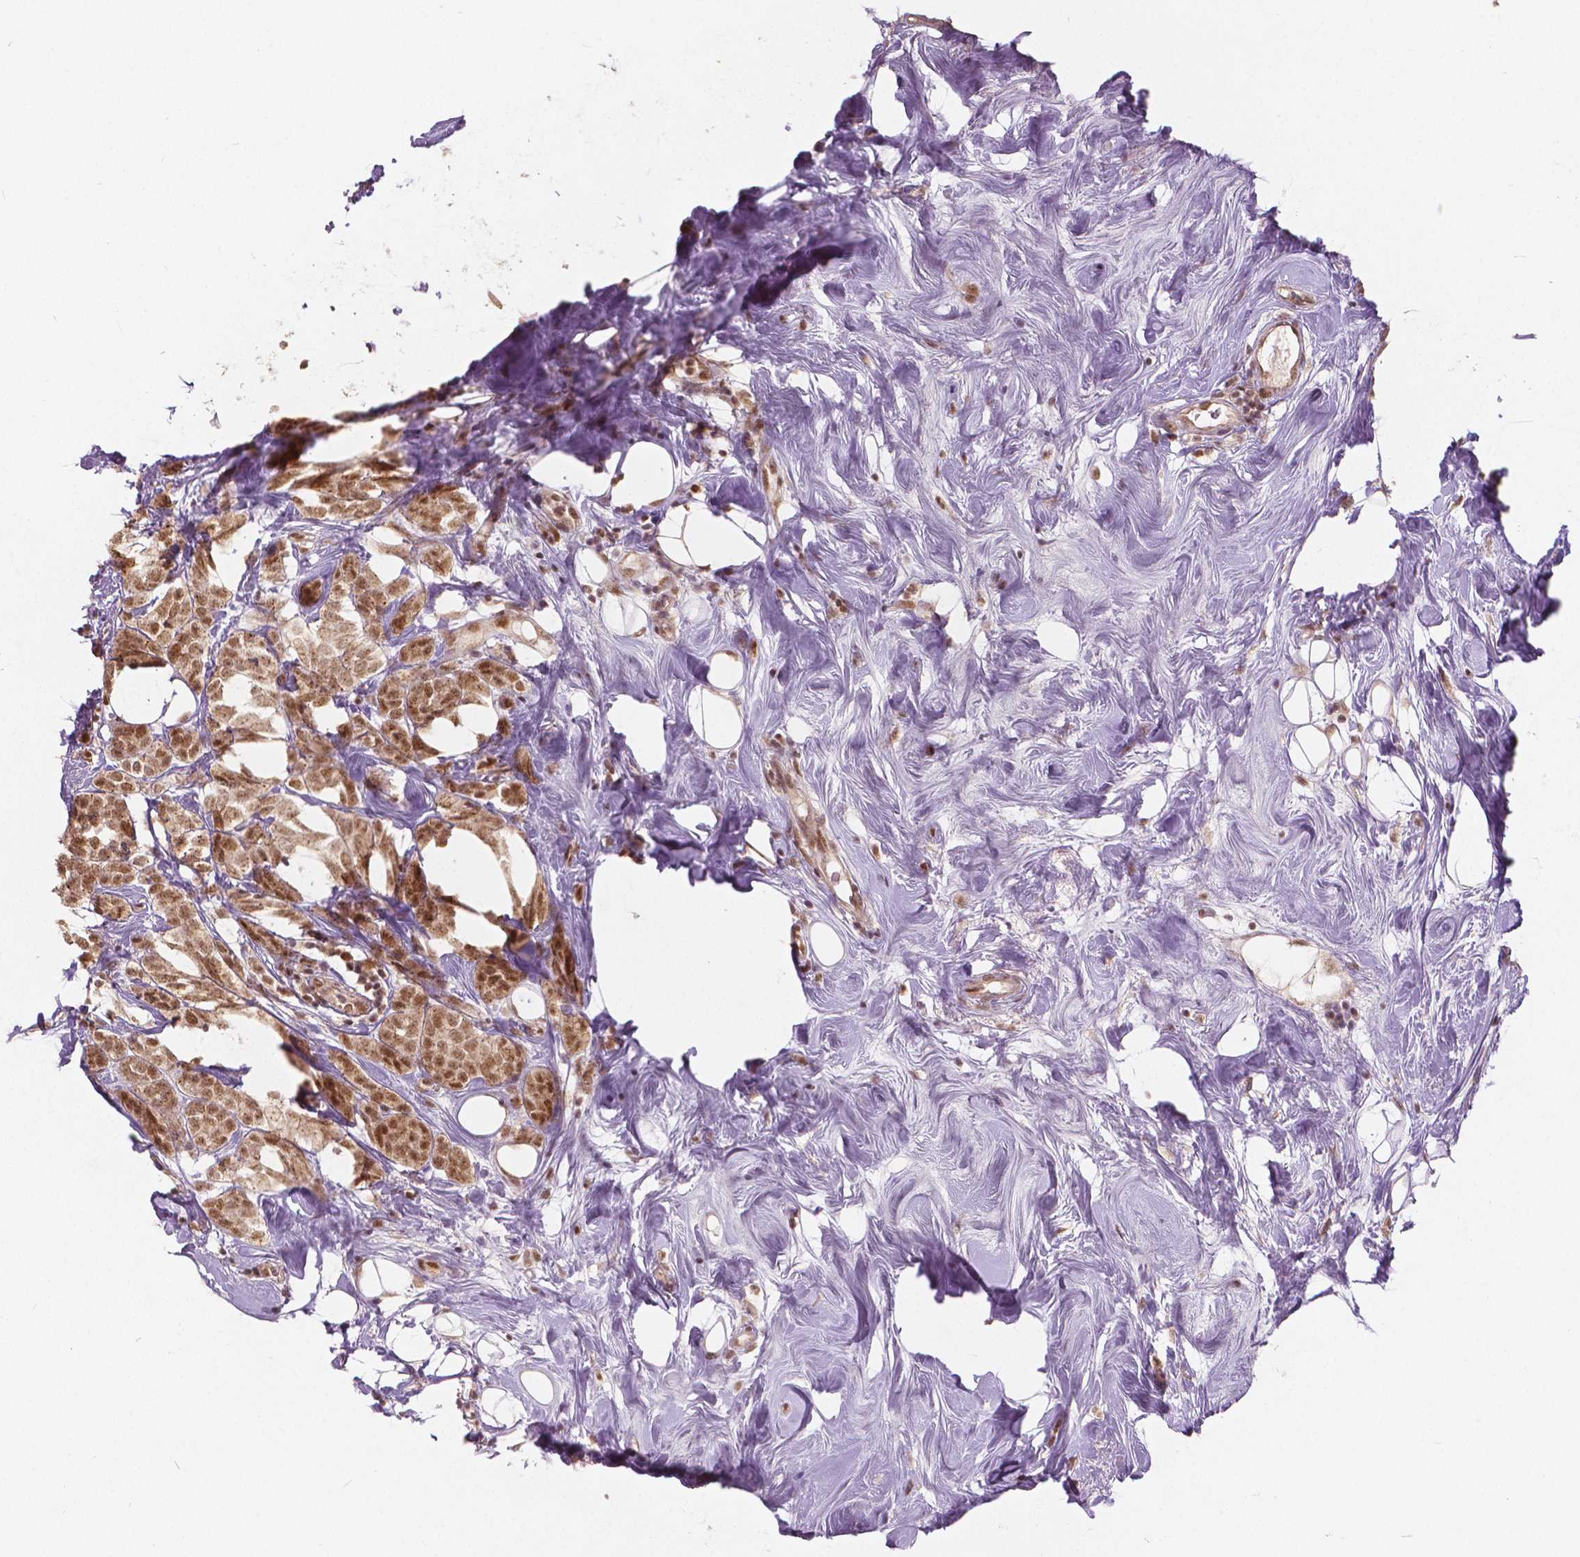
{"staining": {"intensity": "moderate", "quantity": ">75%", "location": "nuclear"}, "tissue": "breast cancer", "cell_type": "Tumor cells", "image_type": "cancer", "snomed": [{"axis": "morphology", "description": "Lobular carcinoma"}, {"axis": "topography", "description": "Breast"}], "caption": "IHC of breast lobular carcinoma reveals medium levels of moderate nuclear staining in approximately >75% of tumor cells.", "gene": "NSD2", "patient": {"sex": "female", "age": 49}}